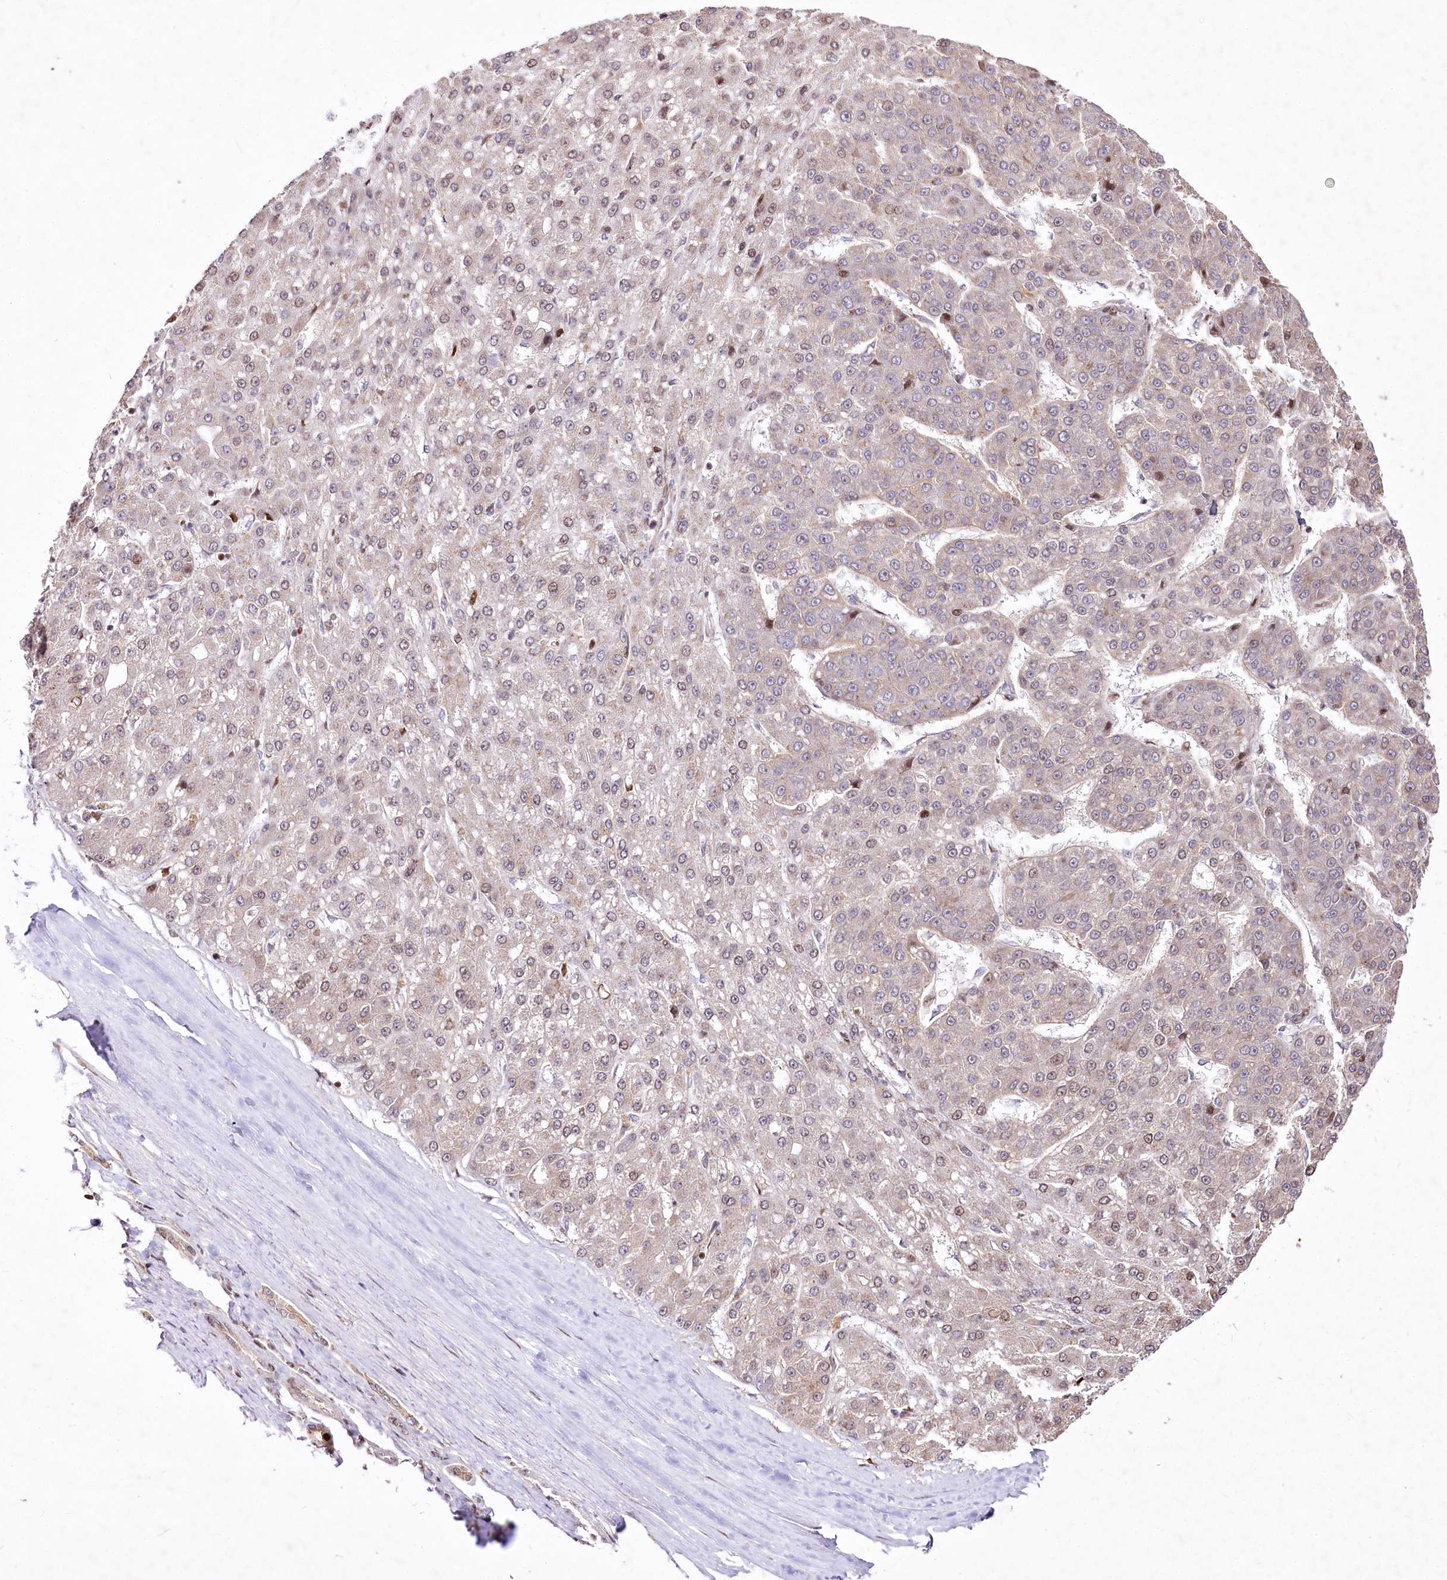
{"staining": {"intensity": "weak", "quantity": "25%-75%", "location": "nuclear"}, "tissue": "liver cancer", "cell_type": "Tumor cells", "image_type": "cancer", "snomed": [{"axis": "morphology", "description": "Carcinoma, Hepatocellular, NOS"}, {"axis": "topography", "description": "Liver"}], "caption": "Immunohistochemistry (IHC) photomicrograph of liver cancer stained for a protein (brown), which displays low levels of weak nuclear staining in approximately 25%-75% of tumor cells.", "gene": "ZFYVE27", "patient": {"sex": "male", "age": 67}}